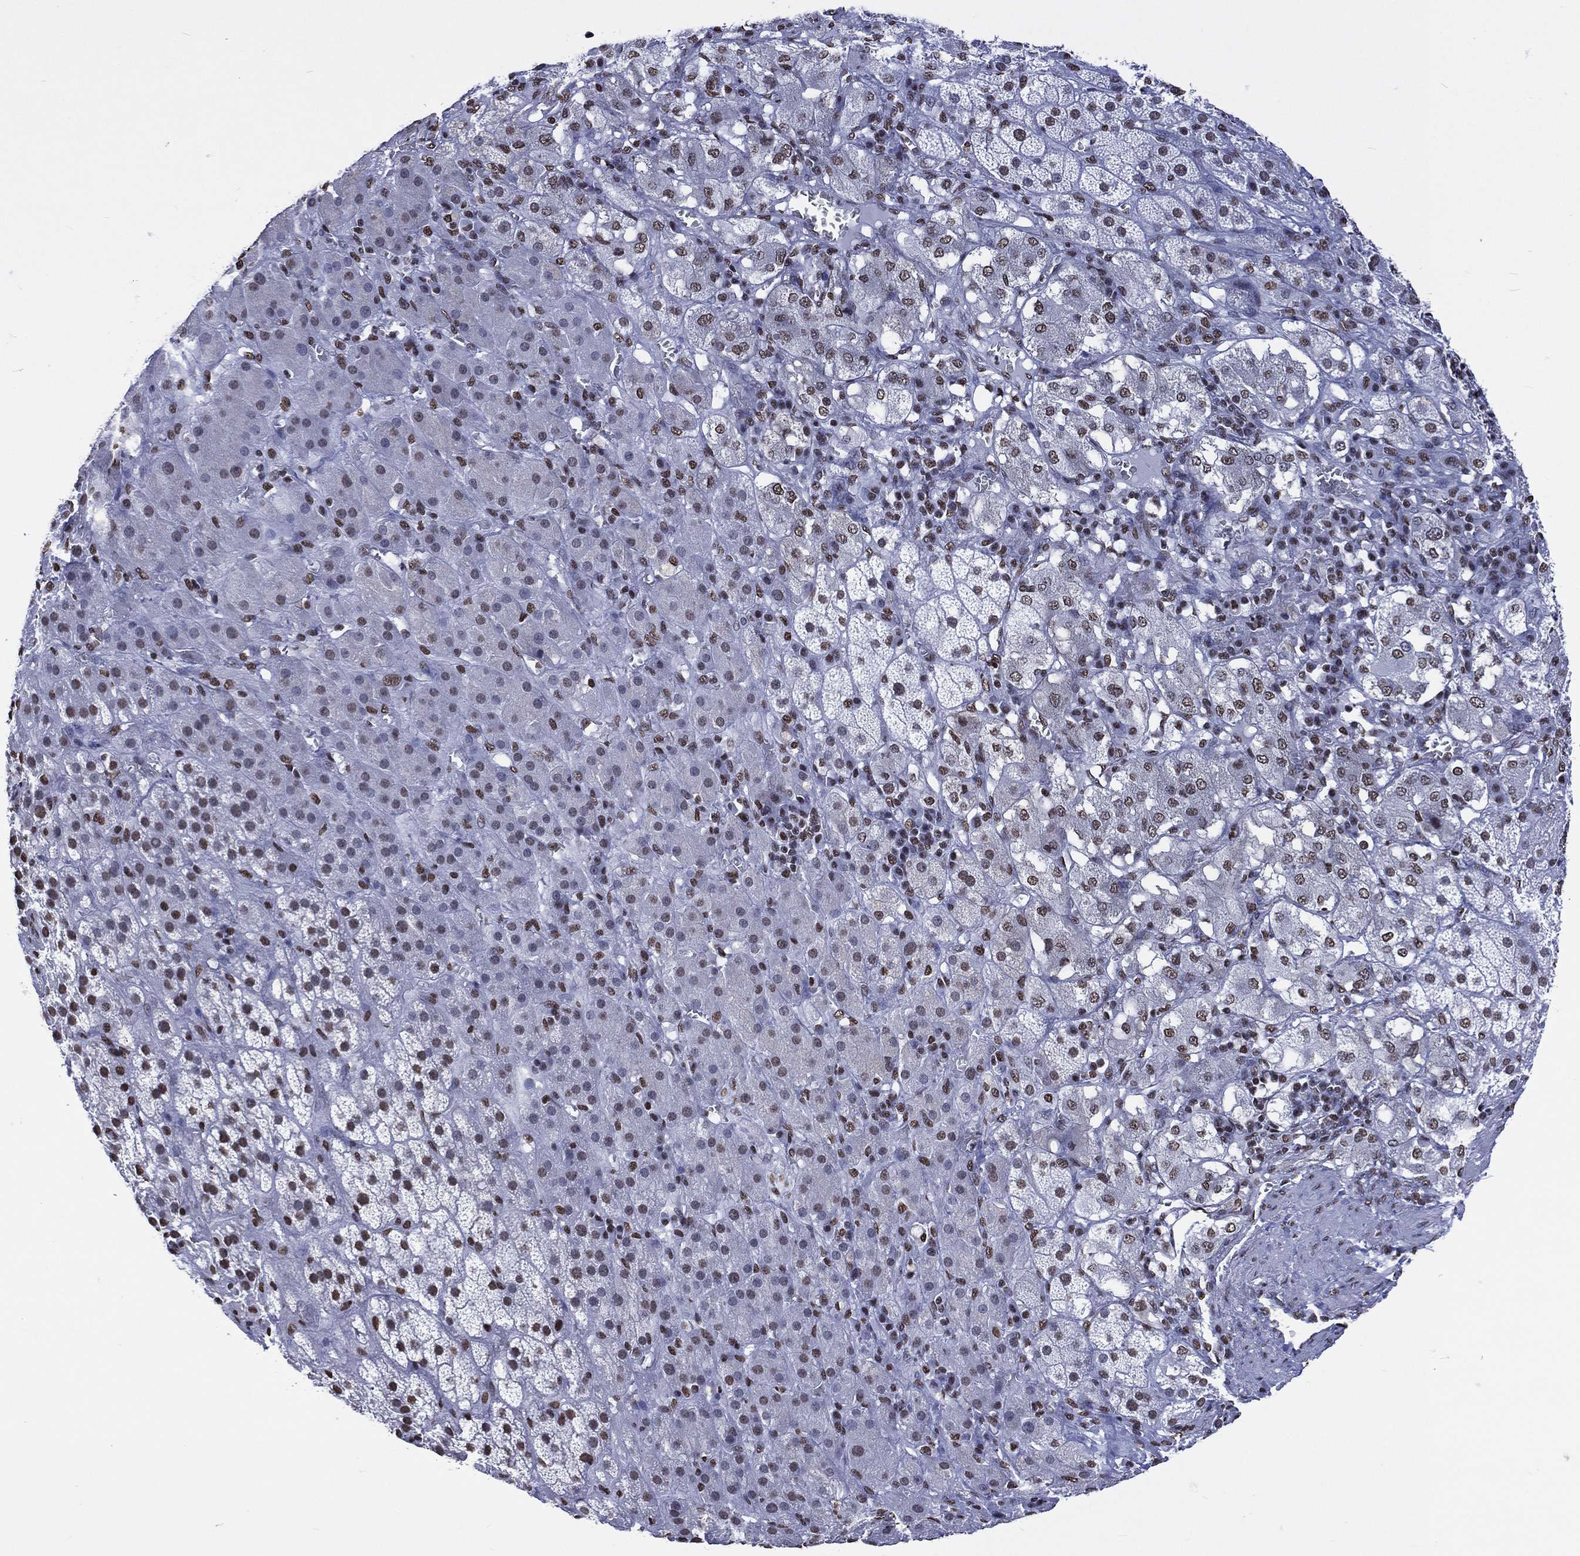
{"staining": {"intensity": "moderate", "quantity": "25%-75%", "location": "nuclear"}, "tissue": "adrenal gland", "cell_type": "Glandular cells", "image_type": "normal", "snomed": [{"axis": "morphology", "description": "Normal tissue, NOS"}, {"axis": "topography", "description": "Adrenal gland"}], "caption": "A high-resolution image shows immunohistochemistry (IHC) staining of normal adrenal gland, which reveals moderate nuclear staining in about 25%-75% of glandular cells.", "gene": "RETREG2", "patient": {"sex": "male", "age": 70}}